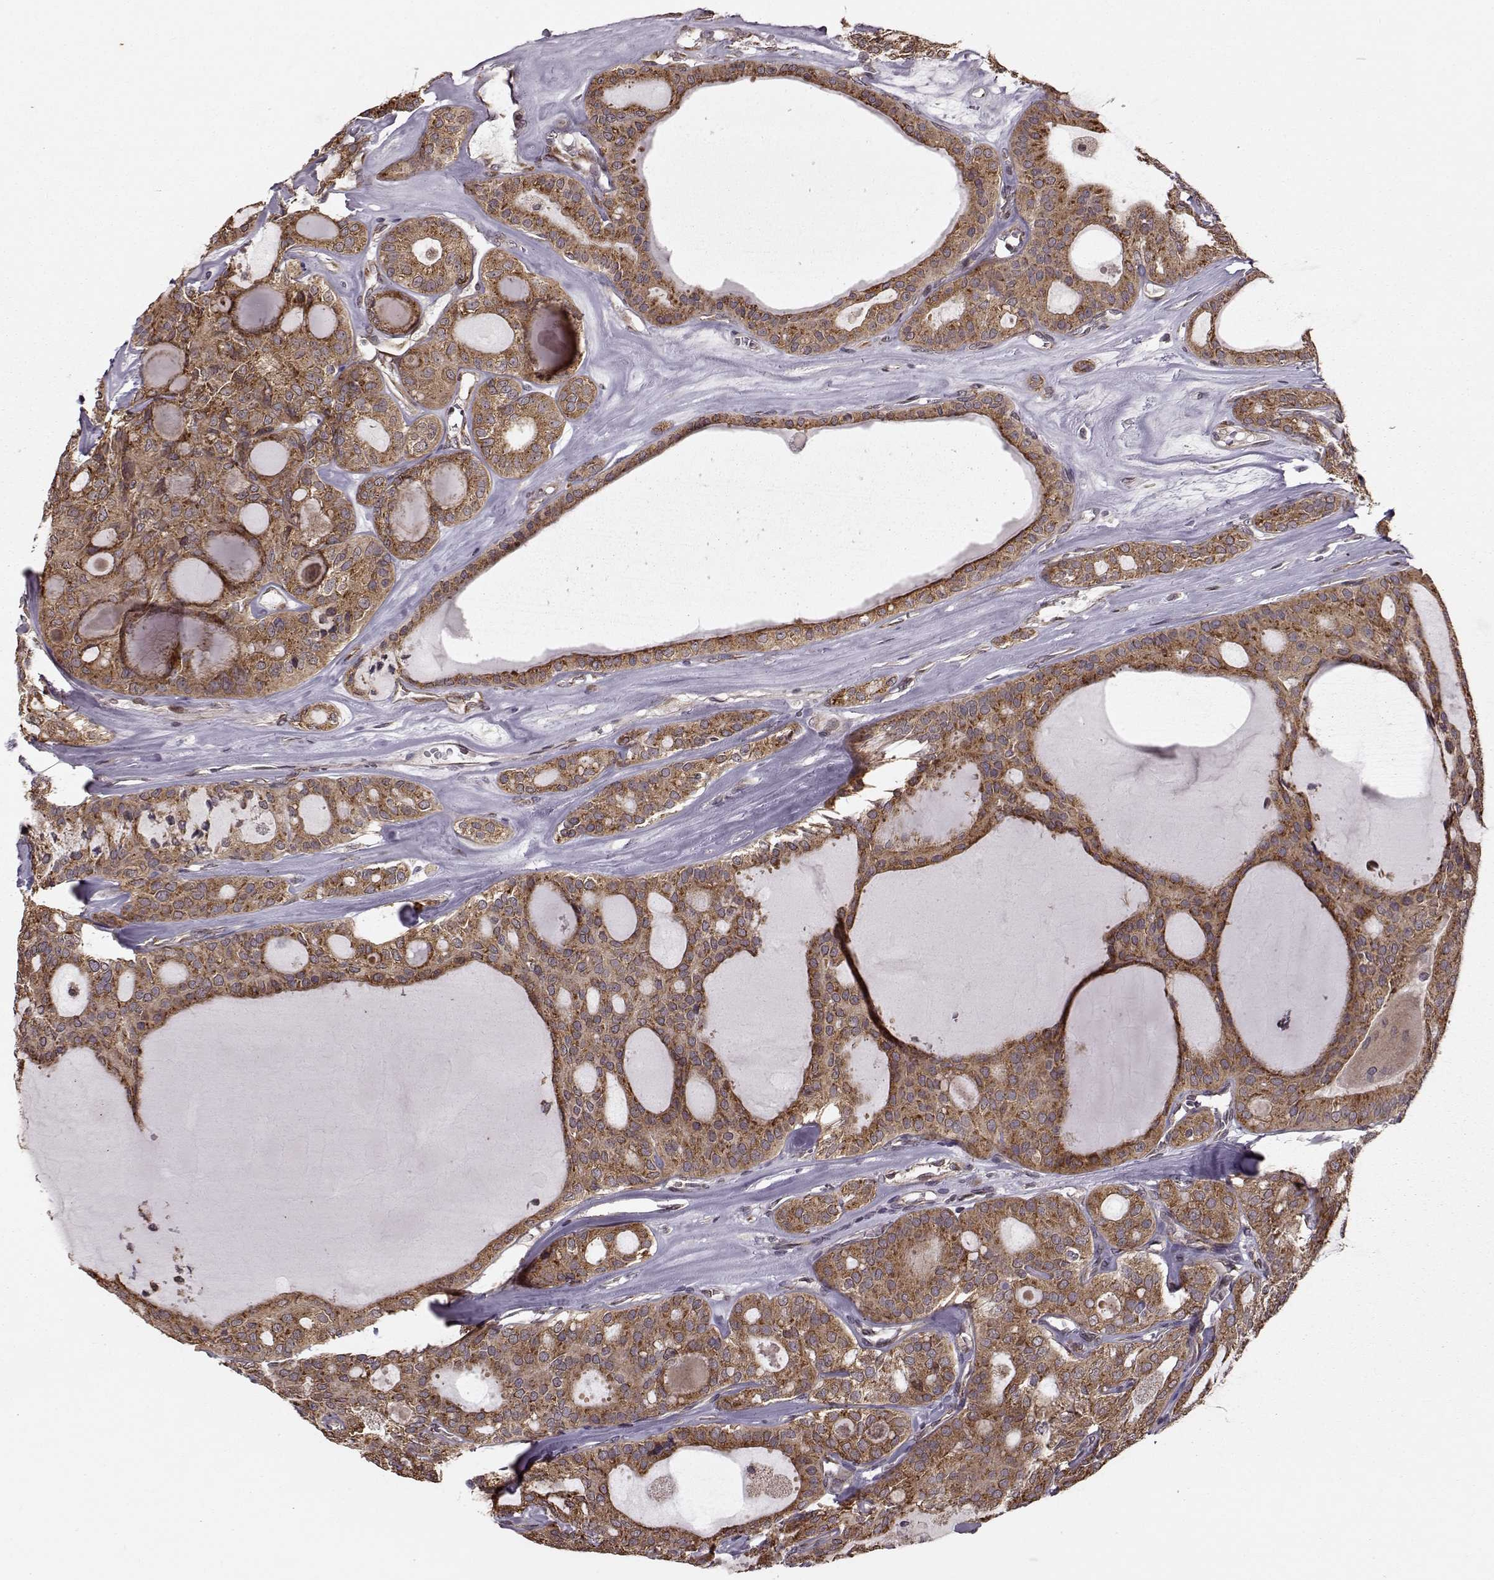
{"staining": {"intensity": "moderate", "quantity": ">75%", "location": "cytoplasmic/membranous"}, "tissue": "thyroid cancer", "cell_type": "Tumor cells", "image_type": "cancer", "snomed": [{"axis": "morphology", "description": "Follicular adenoma carcinoma, NOS"}, {"axis": "topography", "description": "Thyroid gland"}], "caption": "Thyroid cancer stained with a brown dye demonstrates moderate cytoplasmic/membranous positive positivity in approximately >75% of tumor cells.", "gene": "YIPF5", "patient": {"sex": "male", "age": 75}}